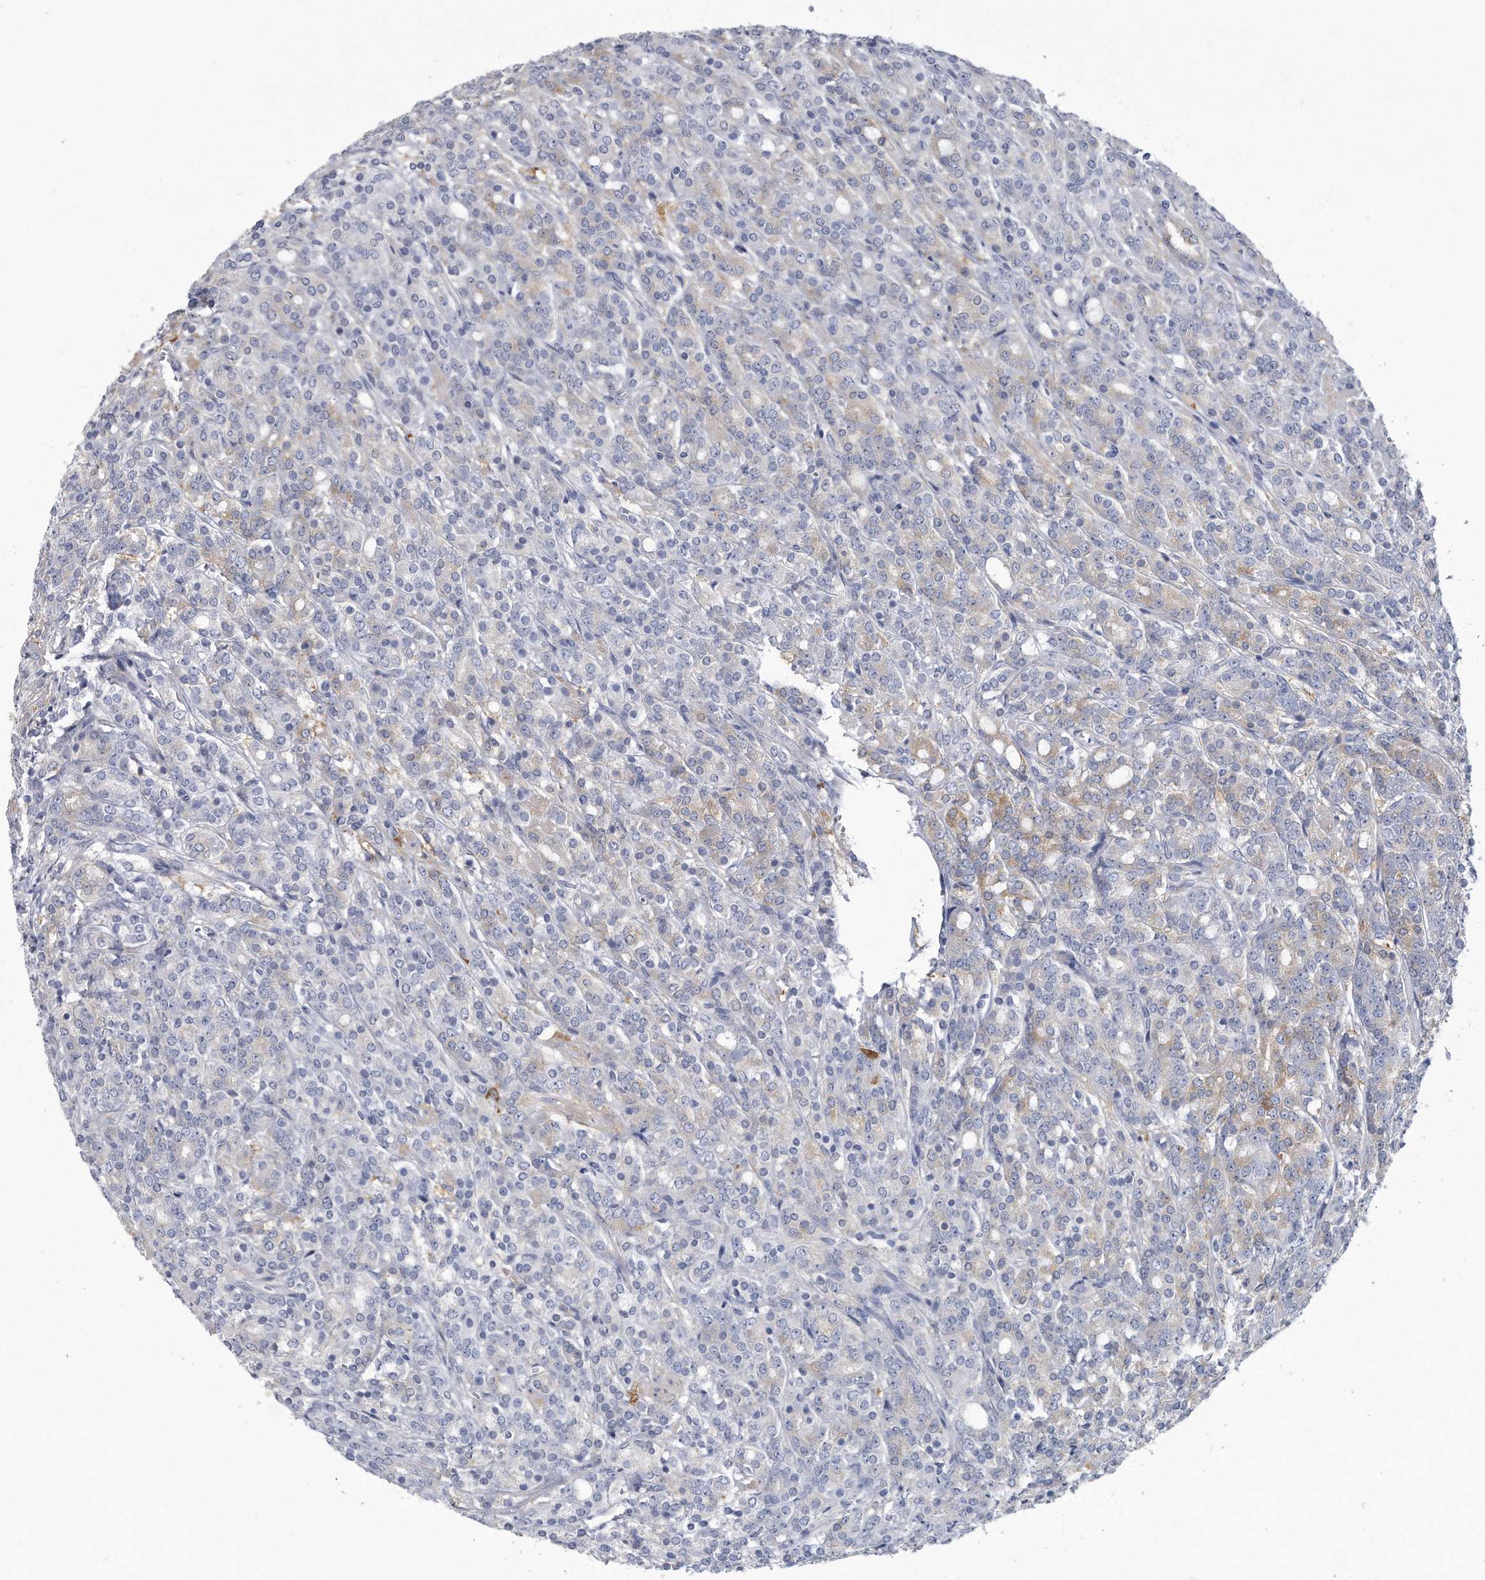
{"staining": {"intensity": "negative", "quantity": "none", "location": "none"}, "tissue": "prostate cancer", "cell_type": "Tumor cells", "image_type": "cancer", "snomed": [{"axis": "morphology", "description": "Adenocarcinoma, High grade"}, {"axis": "topography", "description": "Prostate"}], "caption": "A high-resolution image shows immunohistochemistry (IHC) staining of prostate adenocarcinoma (high-grade), which demonstrates no significant positivity in tumor cells. The staining was performed using DAB (3,3'-diaminobenzidine) to visualize the protein expression in brown, while the nuclei were stained in blue with hematoxylin (Magnification: 20x).", "gene": "PYGB", "patient": {"sex": "male", "age": 62}}